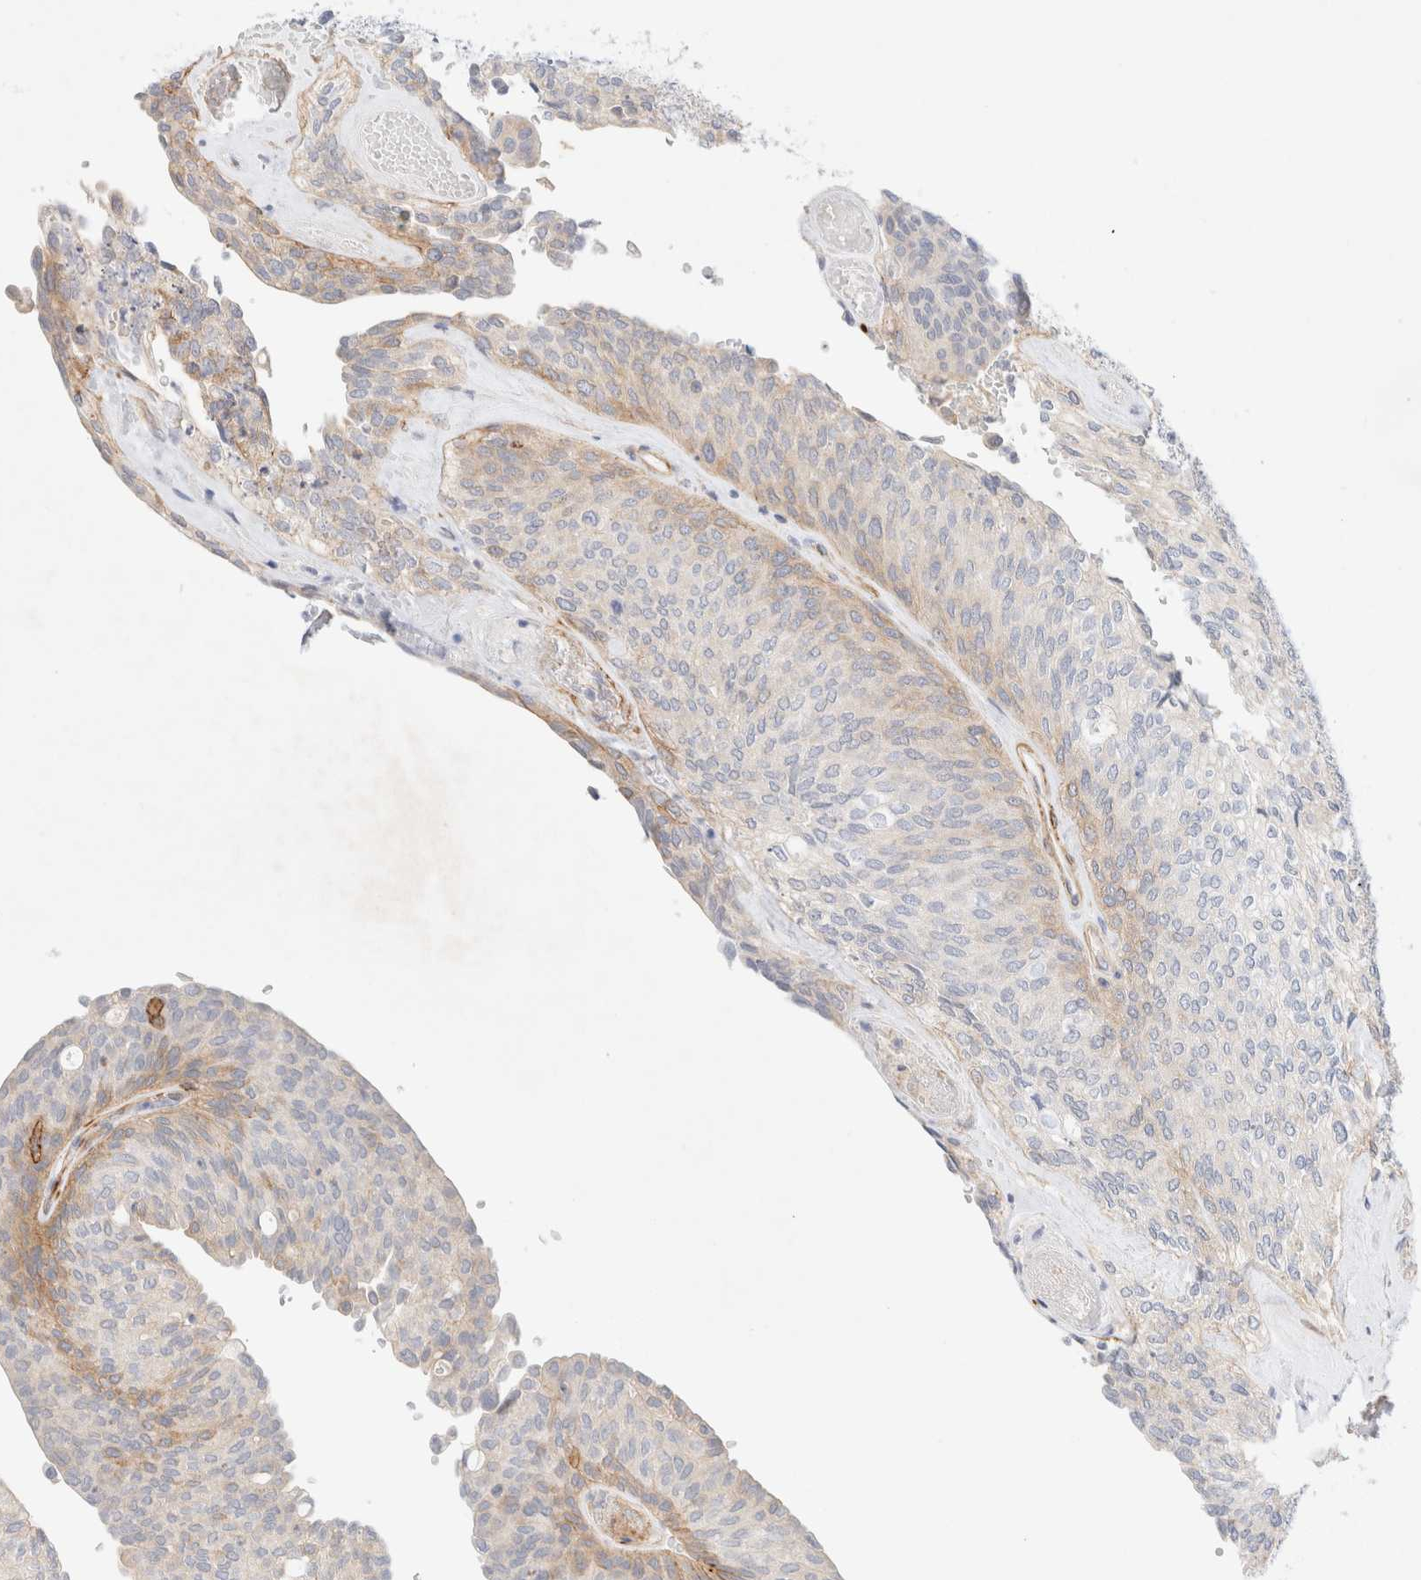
{"staining": {"intensity": "weak", "quantity": "<25%", "location": "cytoplasmic/membranous"}, "tissue": "urothelial cancer", "cell_type": "Tumor cells", "image_type": "cancer", "snomed": [{"axis": "morphology", "description": "Urothelial carcinoma, Low grade"}, {"axis": "topography", "description": "Urinary bladder"}], "caption": "There is no significant staining in tumor cells of urothelial carcinoma (low-grade).", "gene": "SLC25A48", "patient": {"sex": "female", "age": 79}}